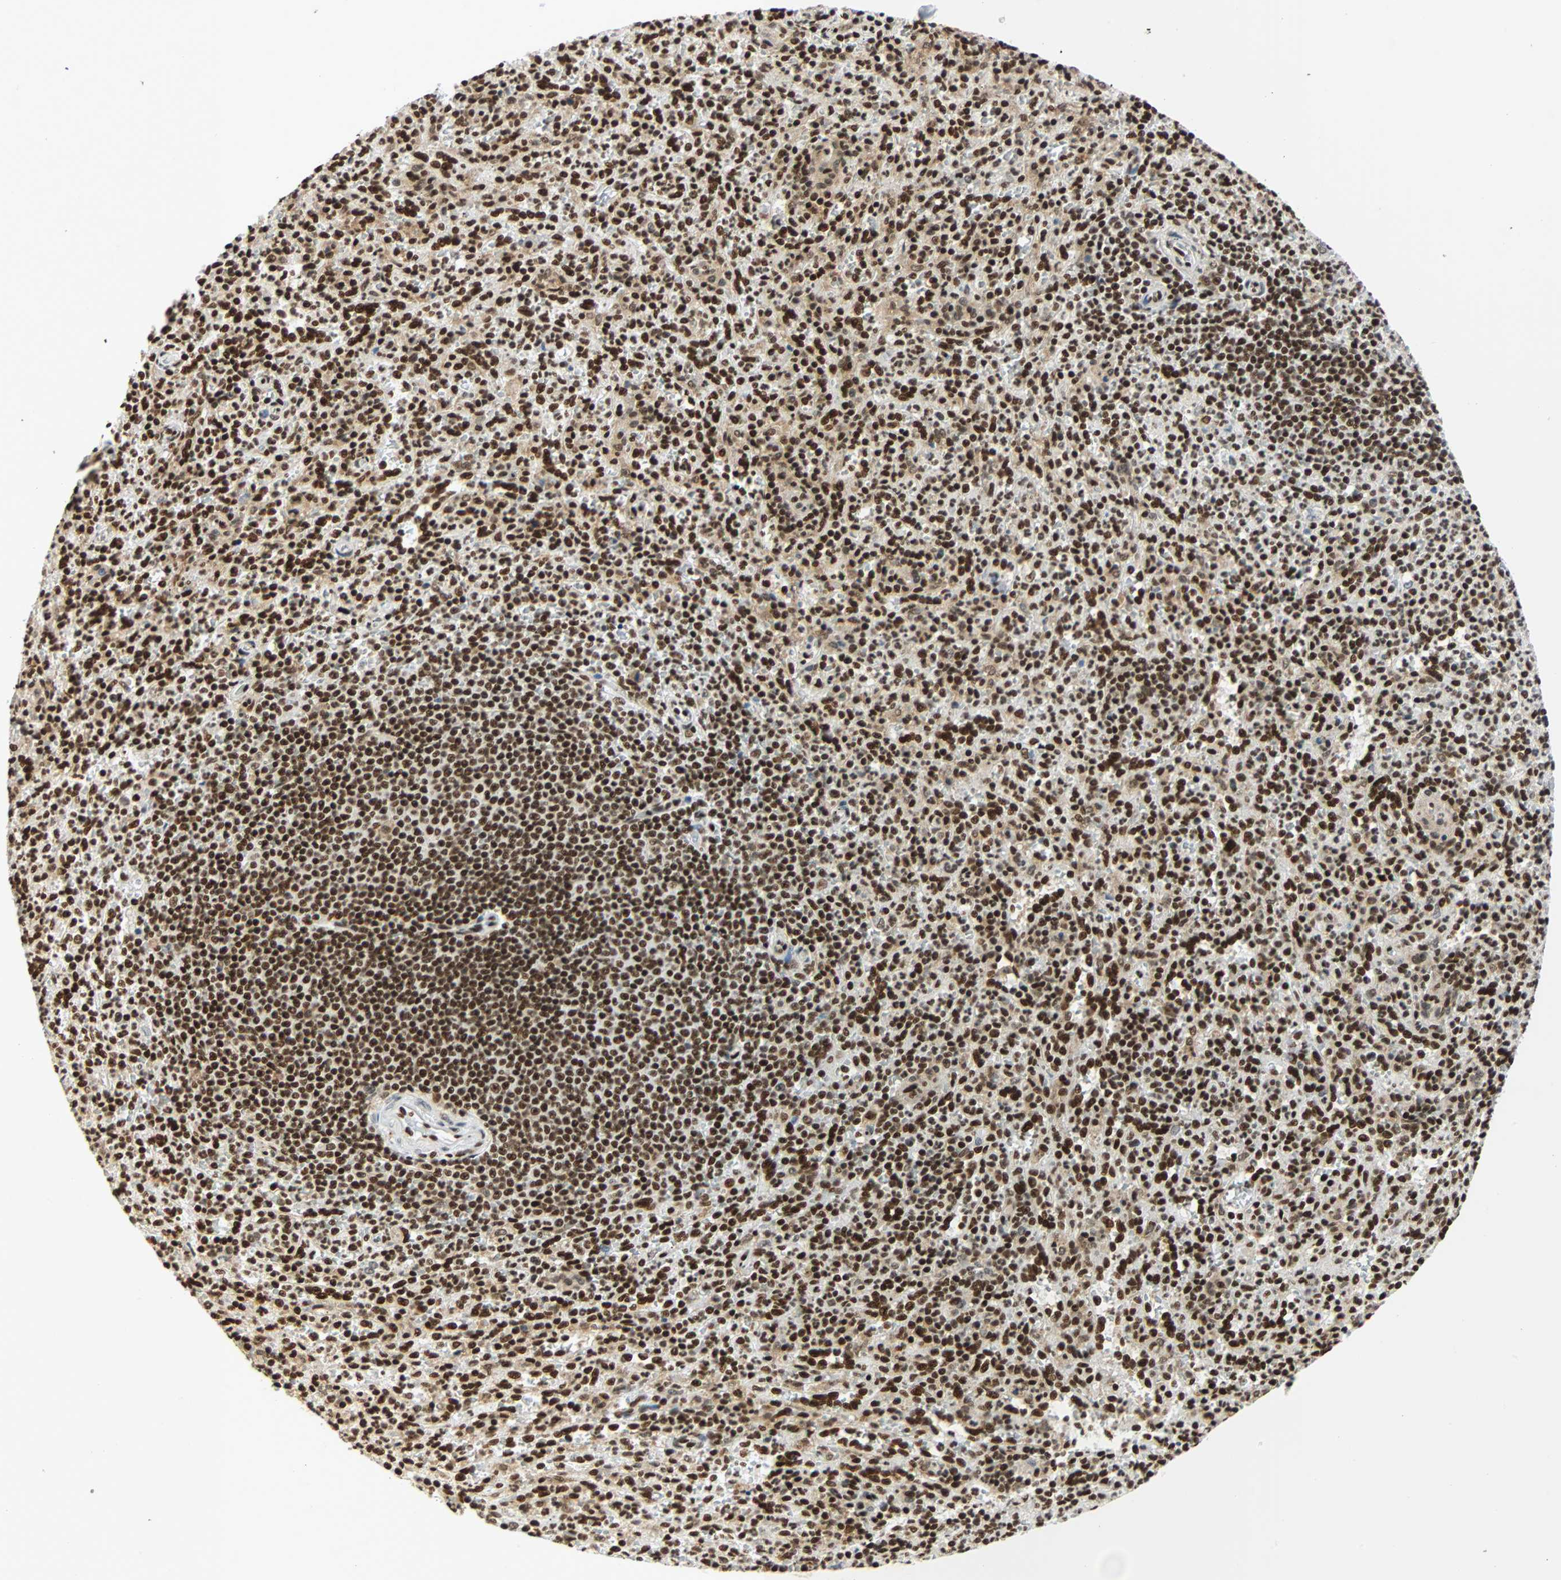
{"staining": {"intensity": "strong", "quantity": ">75%", "location": "nuclear"}, "tissue": "spleen", "cell_type": "Cells in red pulp", "image_type": "normal", "snomed": [{"axis": "morphology", "description": "Normal tissue, NOS"}, {"axis": "topography", "description": "Spleen"}], "caption": "Human spleen stained for a protein (brown) displays strong nuclear positive positivity in approximately >75% of cells in red pulp.", "gene": "CDK12", "patient": {"sex": "male", "age": 36}}